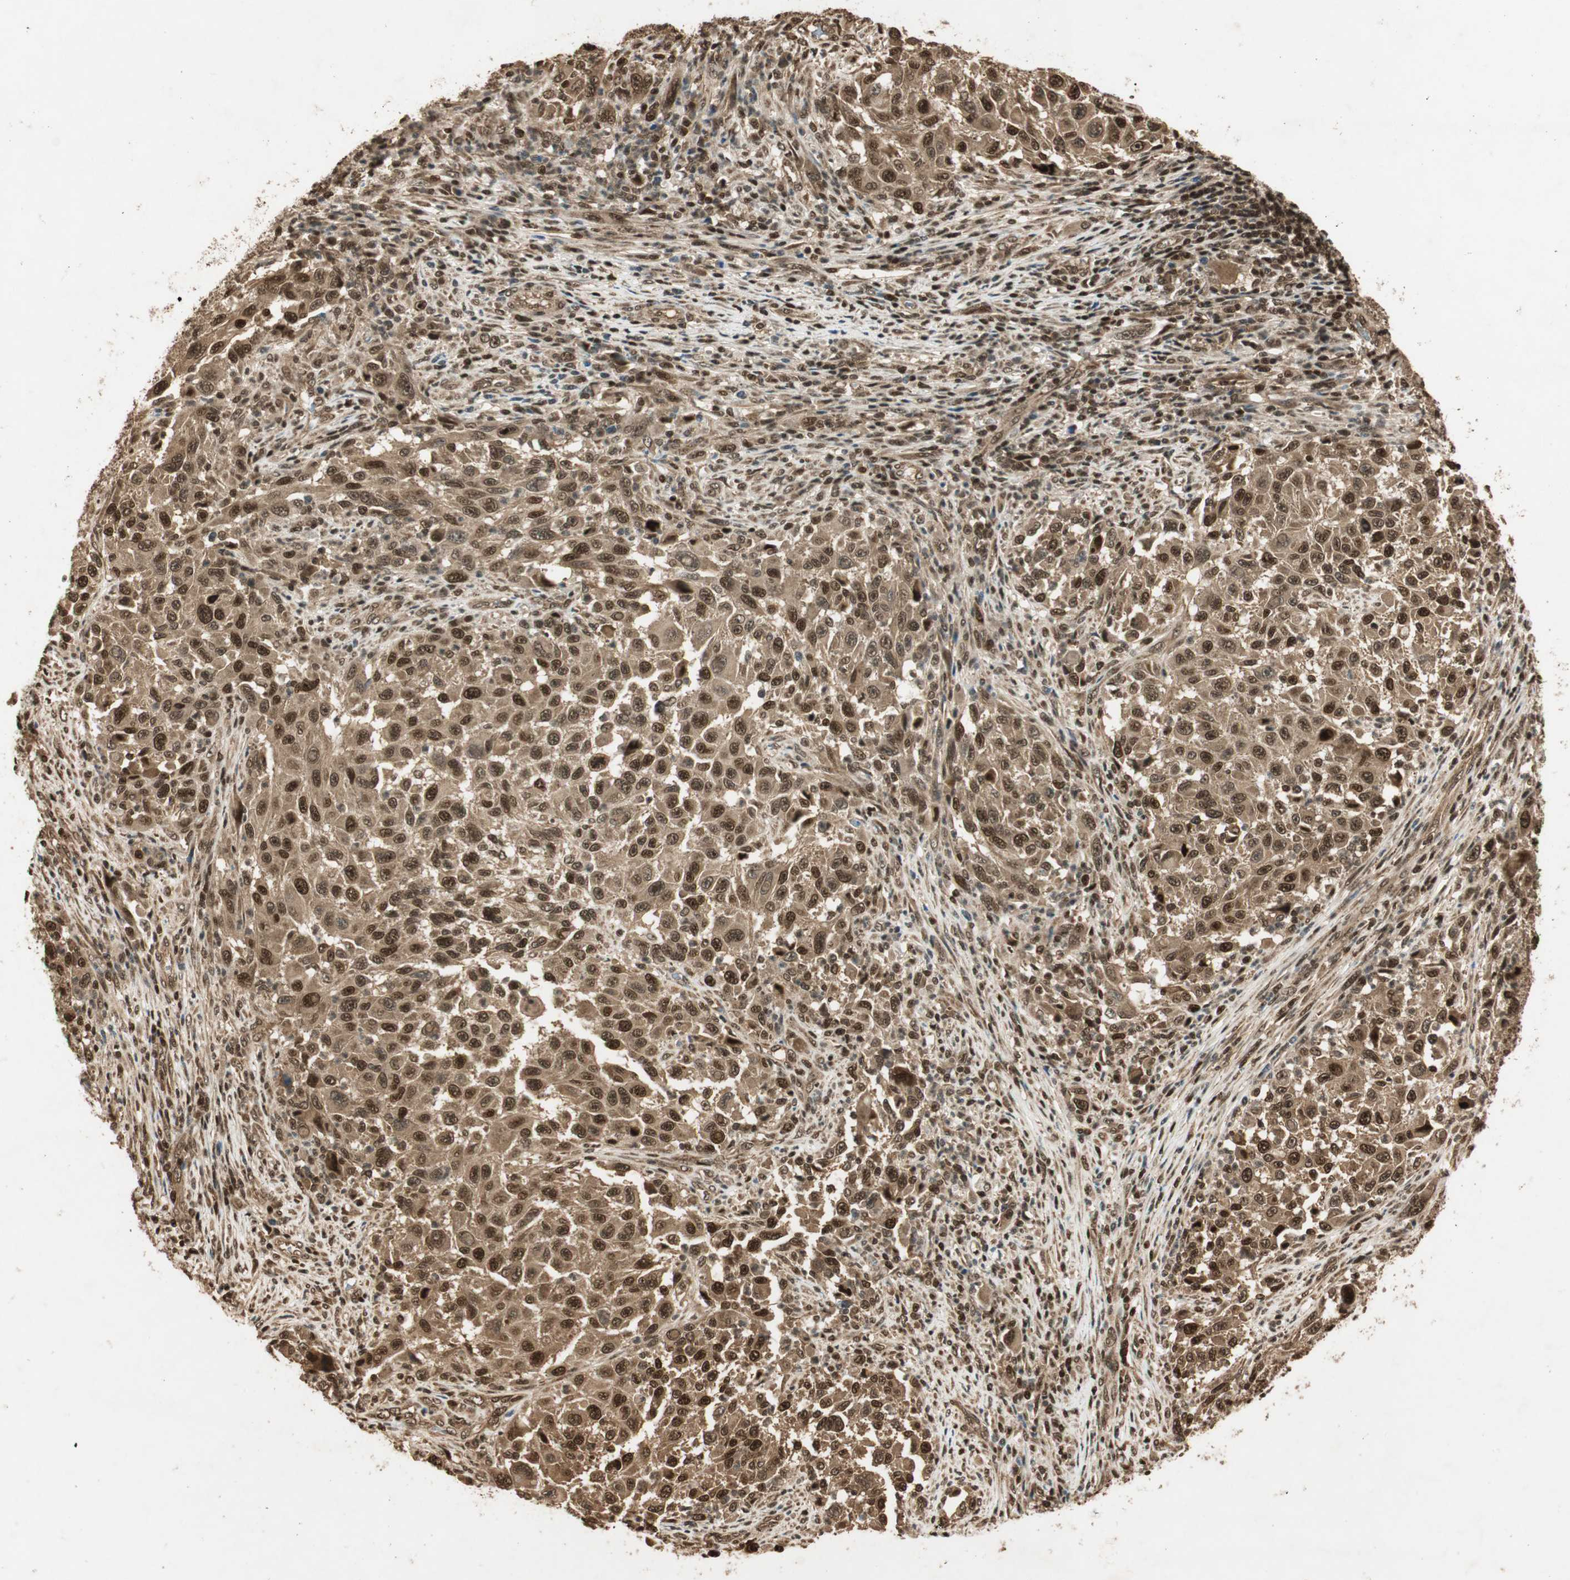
{"staining": {"intensity": "strong", "quantity": ">75%", "location": "cytoplasmic/membranous,nuclear"}, "tissue": "melanoma", "cell_type": "Tumor cells", "image_type": "cancer", "snomed": [{"axis": "morphology", "description": "Malignant melanoma, Metastatic site"}, {"axis": "topography", "description": "Lymph node"}], "caption": "Immunohistochemical staining of human malignant melanoma (metastatic site) reveals high levels of strong cytoplasmic/membranous and nuclear expression in about >75% of tumor cells. (DAB IHC, brown staining for protein, blue staining for nuclei).", "gene": "RPA3", "patient": {"sex": "male", "age": 61}}